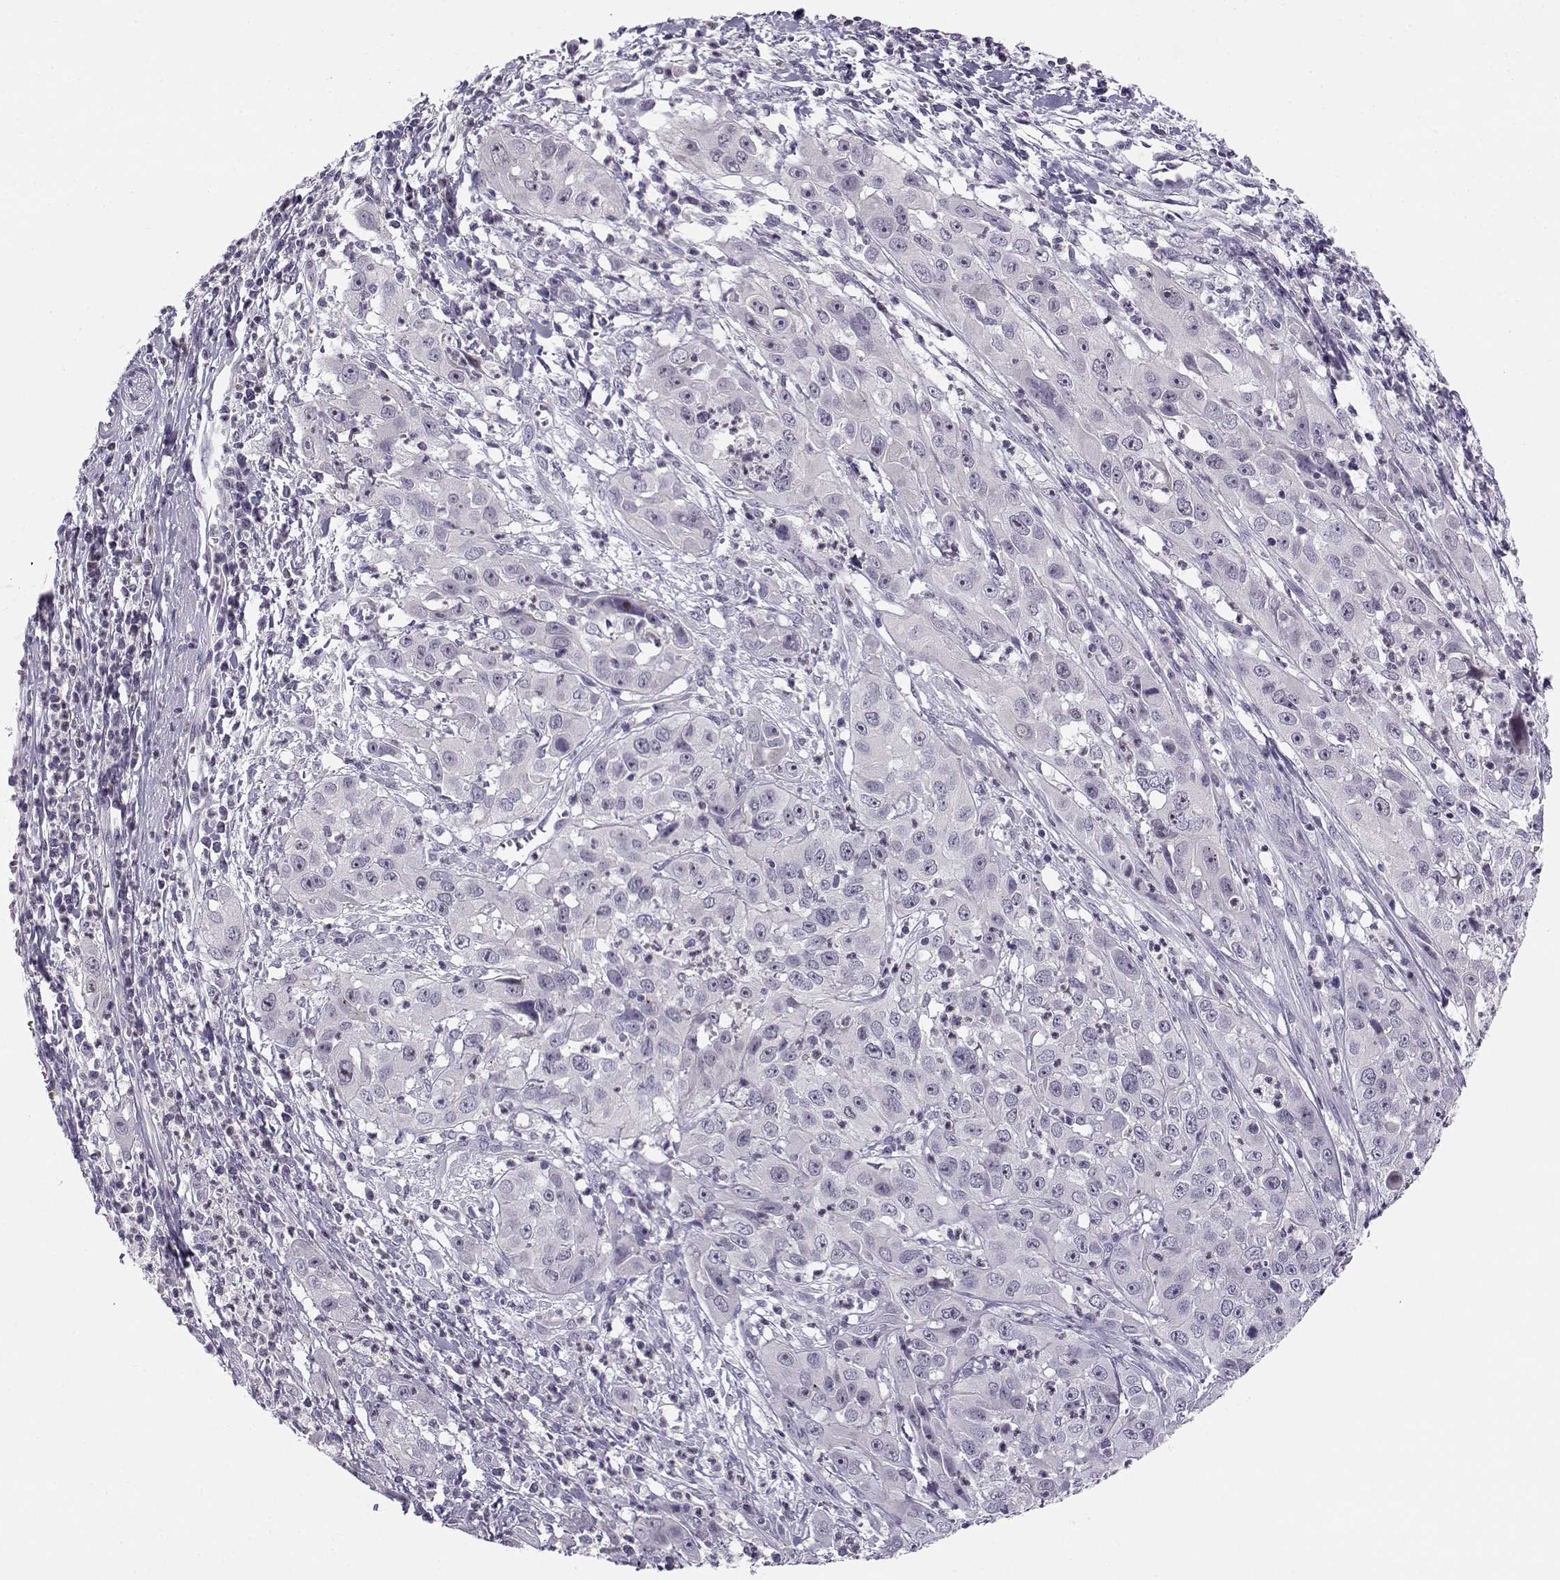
{"staining": {"intensity": "negative", "quantity": "none", "location": "none"}, "tissue": "cervical cancer", "cell_type": "Tumor cells", "image_type": "cancer", "snomed": [{"axis": "morphology", "description": "Squamous cell carcinoma, NOS"}, {"axis": "topography", "description": "Cervix"}], "caption": "This is an IHC histopathology image of human cervical squamous cell carcinoma. There is no staining in tumor cells.", "gene": "DDX25", "patient": {"sex": "female", "age": 32}}